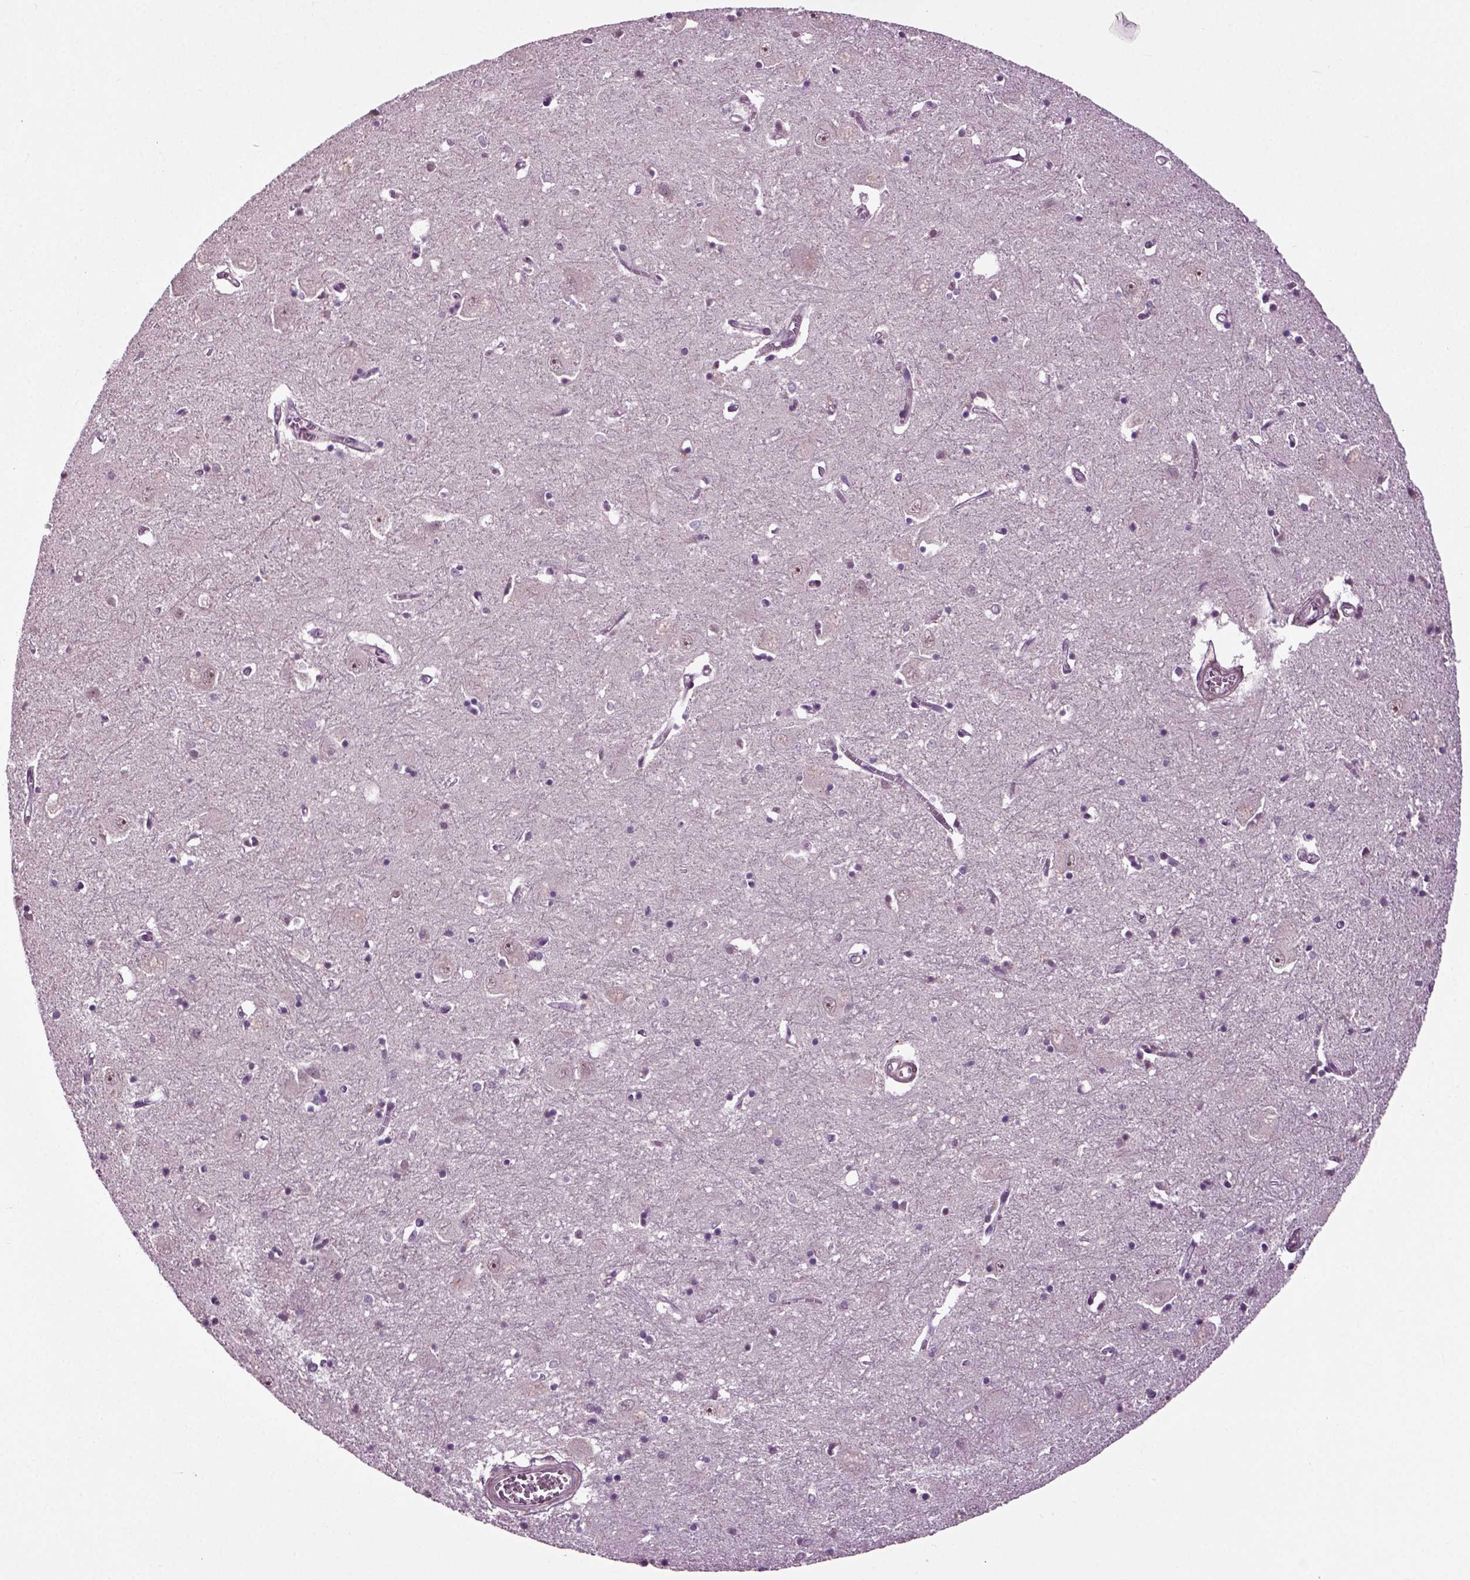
{"staining": {"intensity": "negative", "quantity": "none", "location": "none"}, "tissue": "caudate", "cell_type": "Glial cells", "image_type": "normal", "snomed": [{"axis": "morphology", "description": "Normal tissue, NOS"}, {"axis": "topography", "description": "Lateral ventricle wall"}], "caption": "Caudate was stained to show a protein in brown. There is no significant expression in glial cells. (Stains: DAB immunohistochemistry with hematoxylin counter stain, Microscopy: brightfield microscopy at high magnification).", "gene": "KNSTRN", "patient": {"sex": "male", "age": 54}}